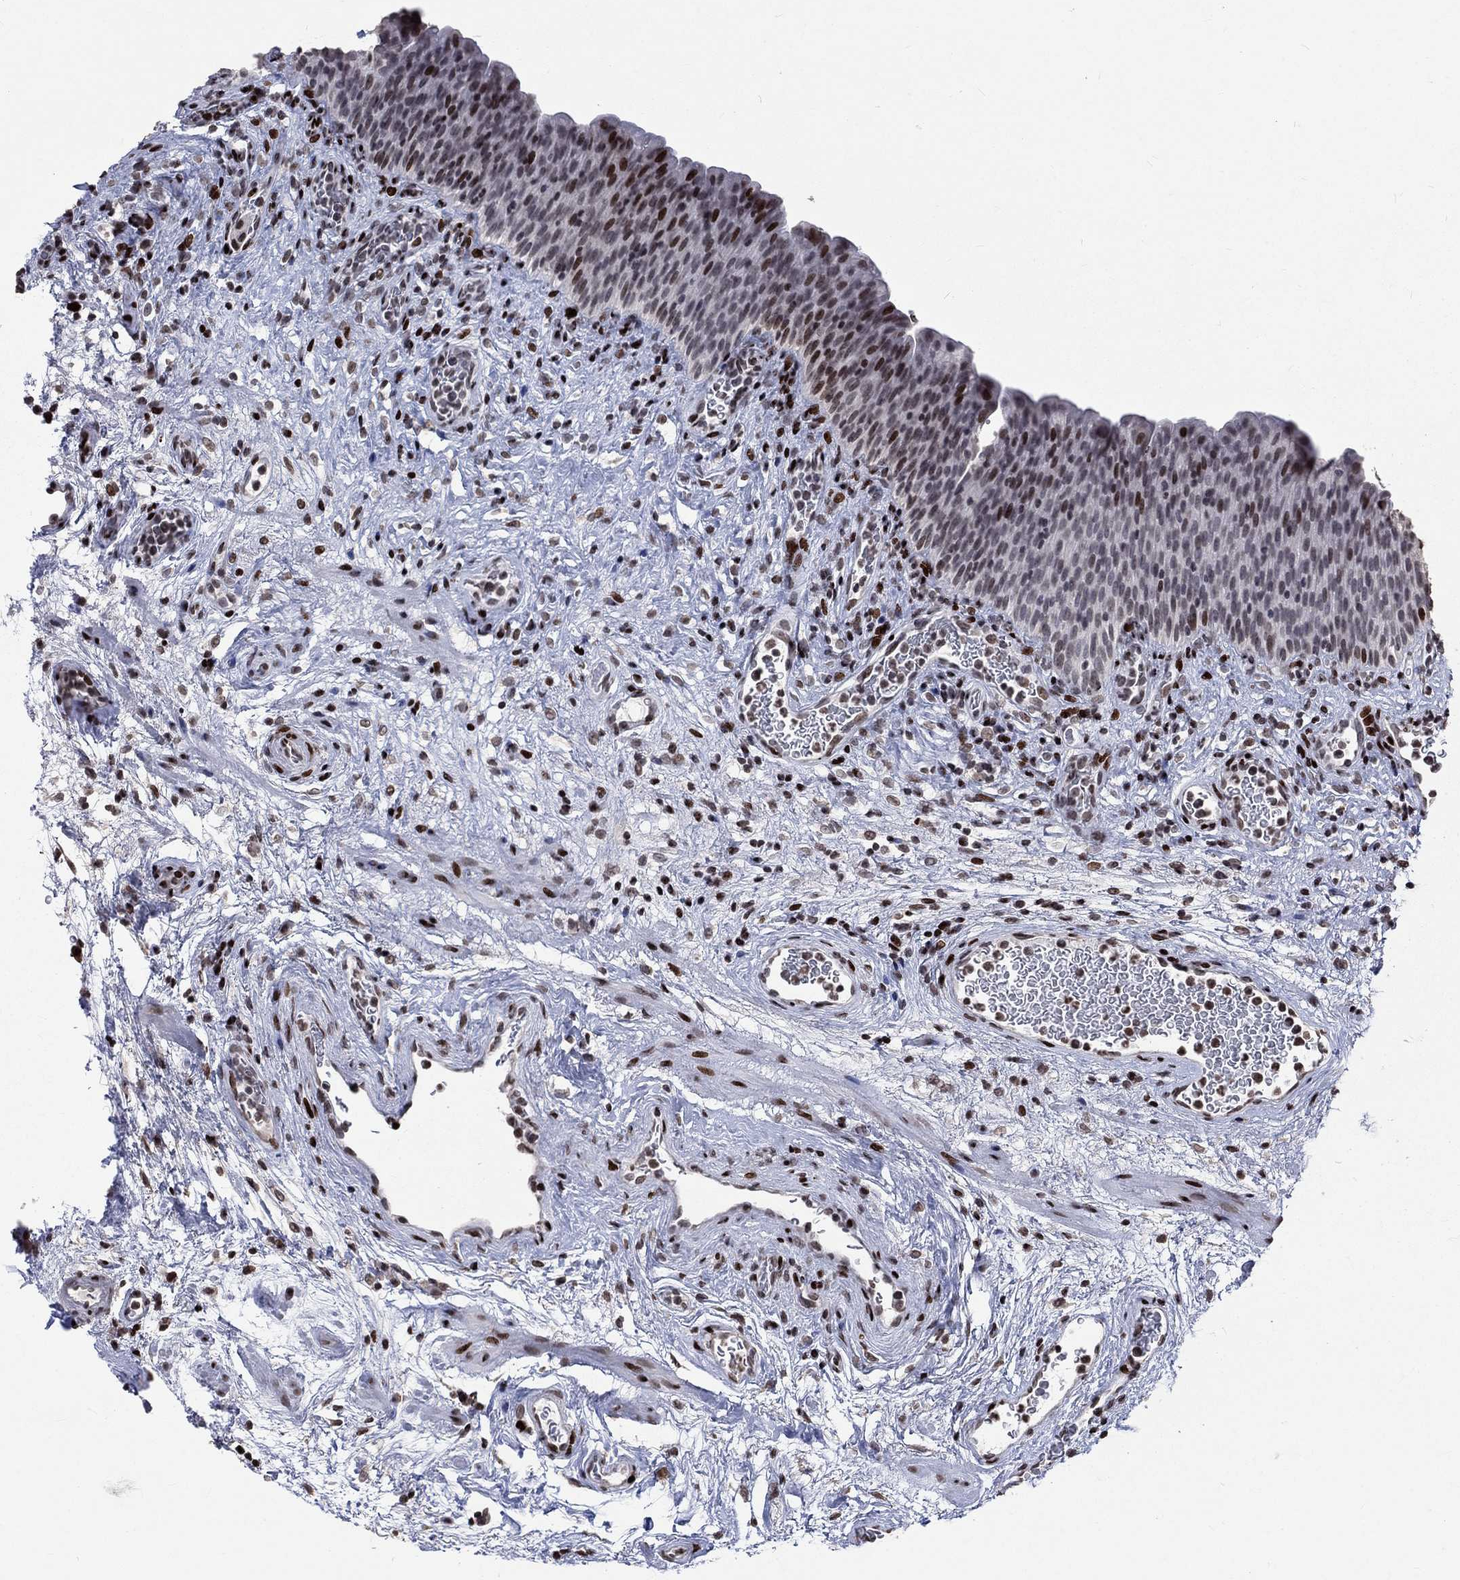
{"staining": {"intensity": "strong", "quantity": "<25%", "location": "nuclear"}, "tissue": "urinary bladder", "cell_type": "Urothelial cells", "image_type": "normal", "snomed": [{"axis": "morphology", "description": "Normal tissue, NOS"}, {"axis": "topography", "description": "Urinary bladder"}], "caption": "Immunohistochemistry (DAB (3,3'-diaminobenzidine)) staining of benign urinary bladder exhibits strong nuclear protein positivity in about <25% of urothelial cells. (DAB (3,3'-diaminobenzidine) IHC with brightfield microscopy, high magnification).", "gene": "SRSF3", "patient": {"sex": "male", "age": 76}}